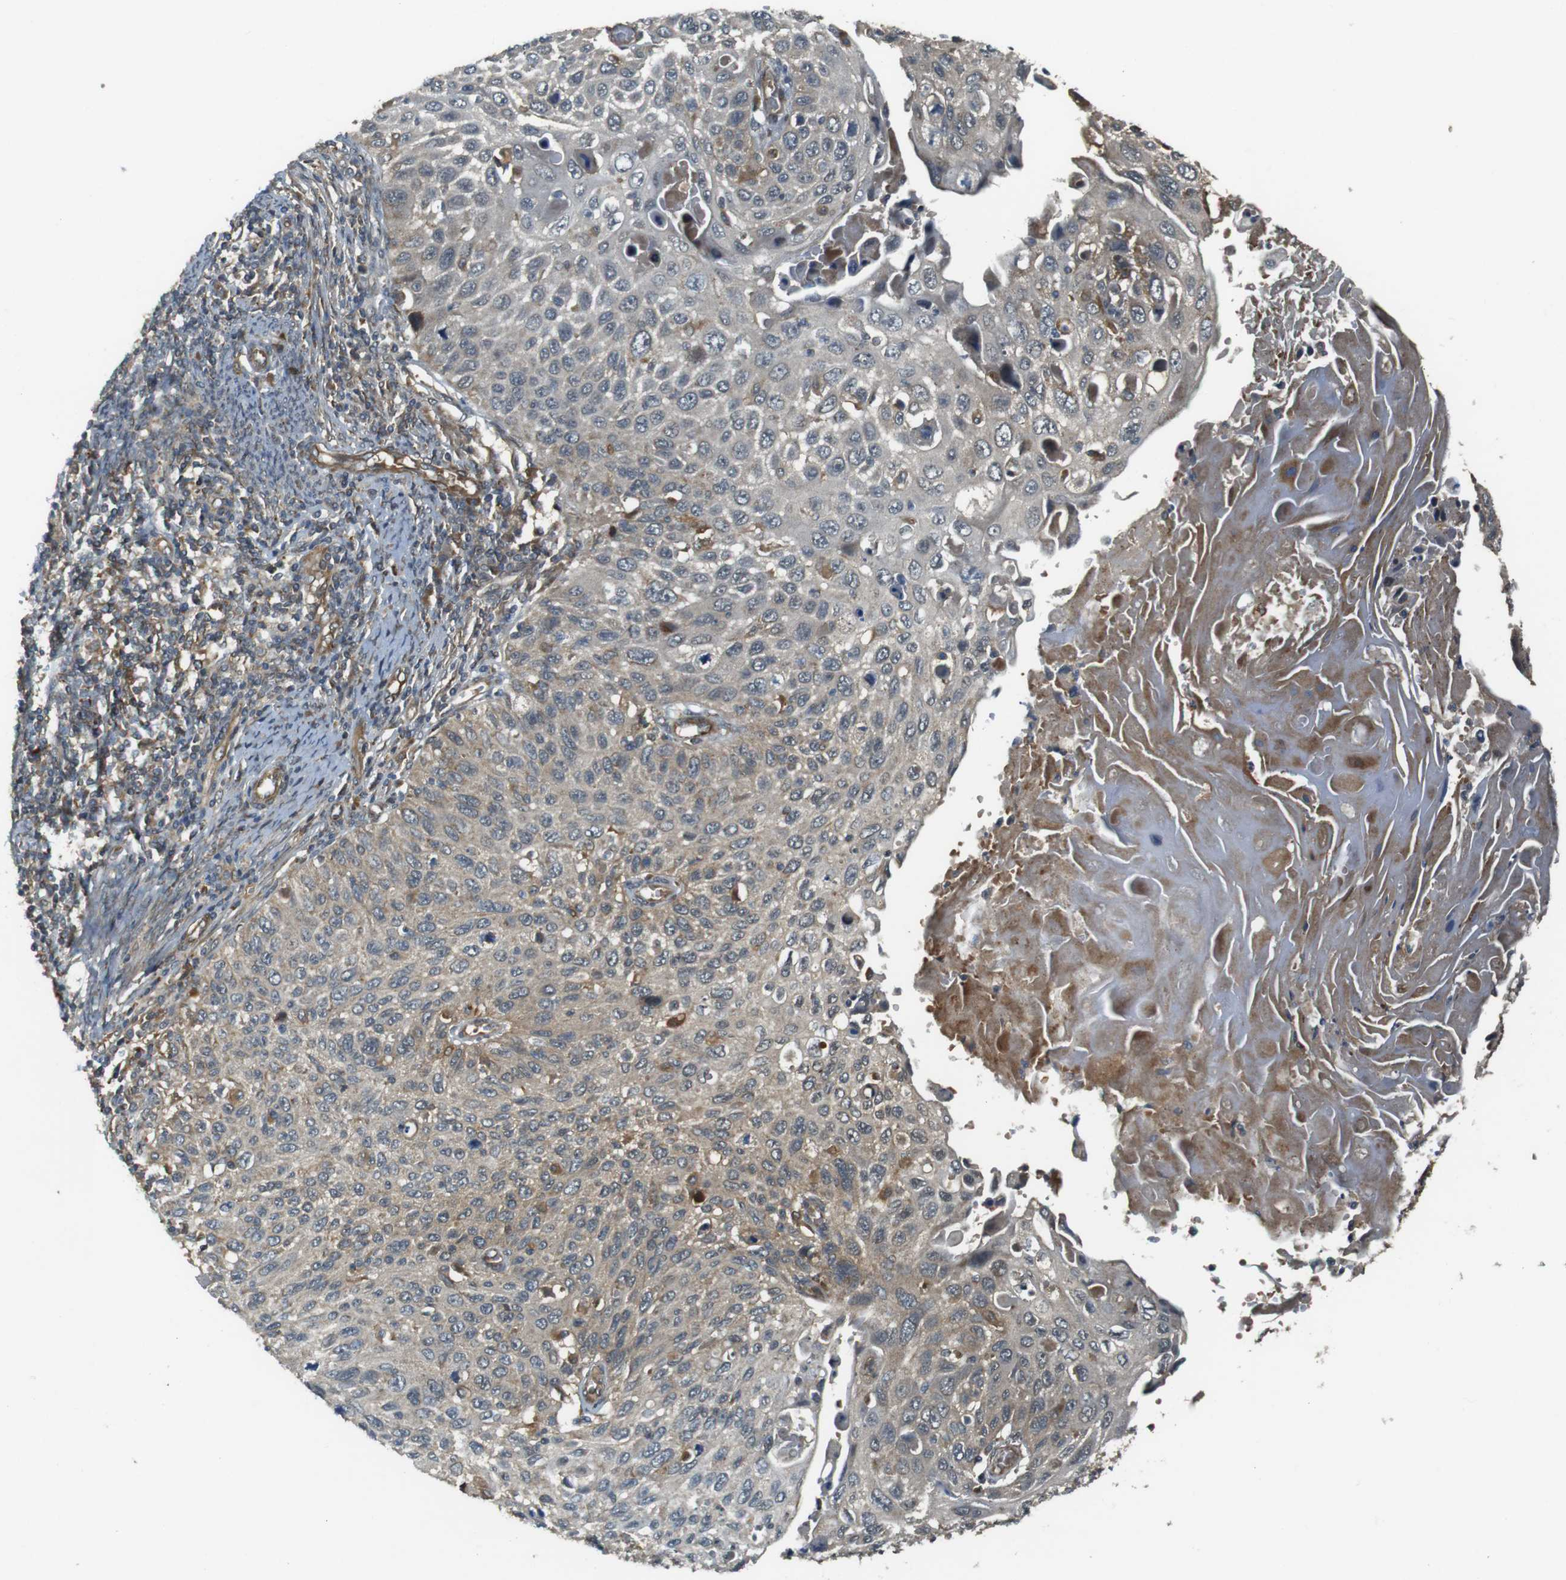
{"staining": {"intensity": "weak", "quantity": "25%-75%", "location": "cytoplasmic/membranous"}, "tissue": "cervical cancer", "cell_type": "Tumor cells", "image_type": "cancer", "snomed": [{"axis": "morphology", "description": "Squamous cell carcinoma, NOS"}, {"axis": "topography", "description": "Cervix"}], "caption": "Tumor cells show low levels of weak cytoplasmic/membranous expression in approximately 25%-75% of cells in human cervical cancer (squamous cell carcinoma).", "gene": "IFFO2", "patient": {"sex": "female", "age": 70}}